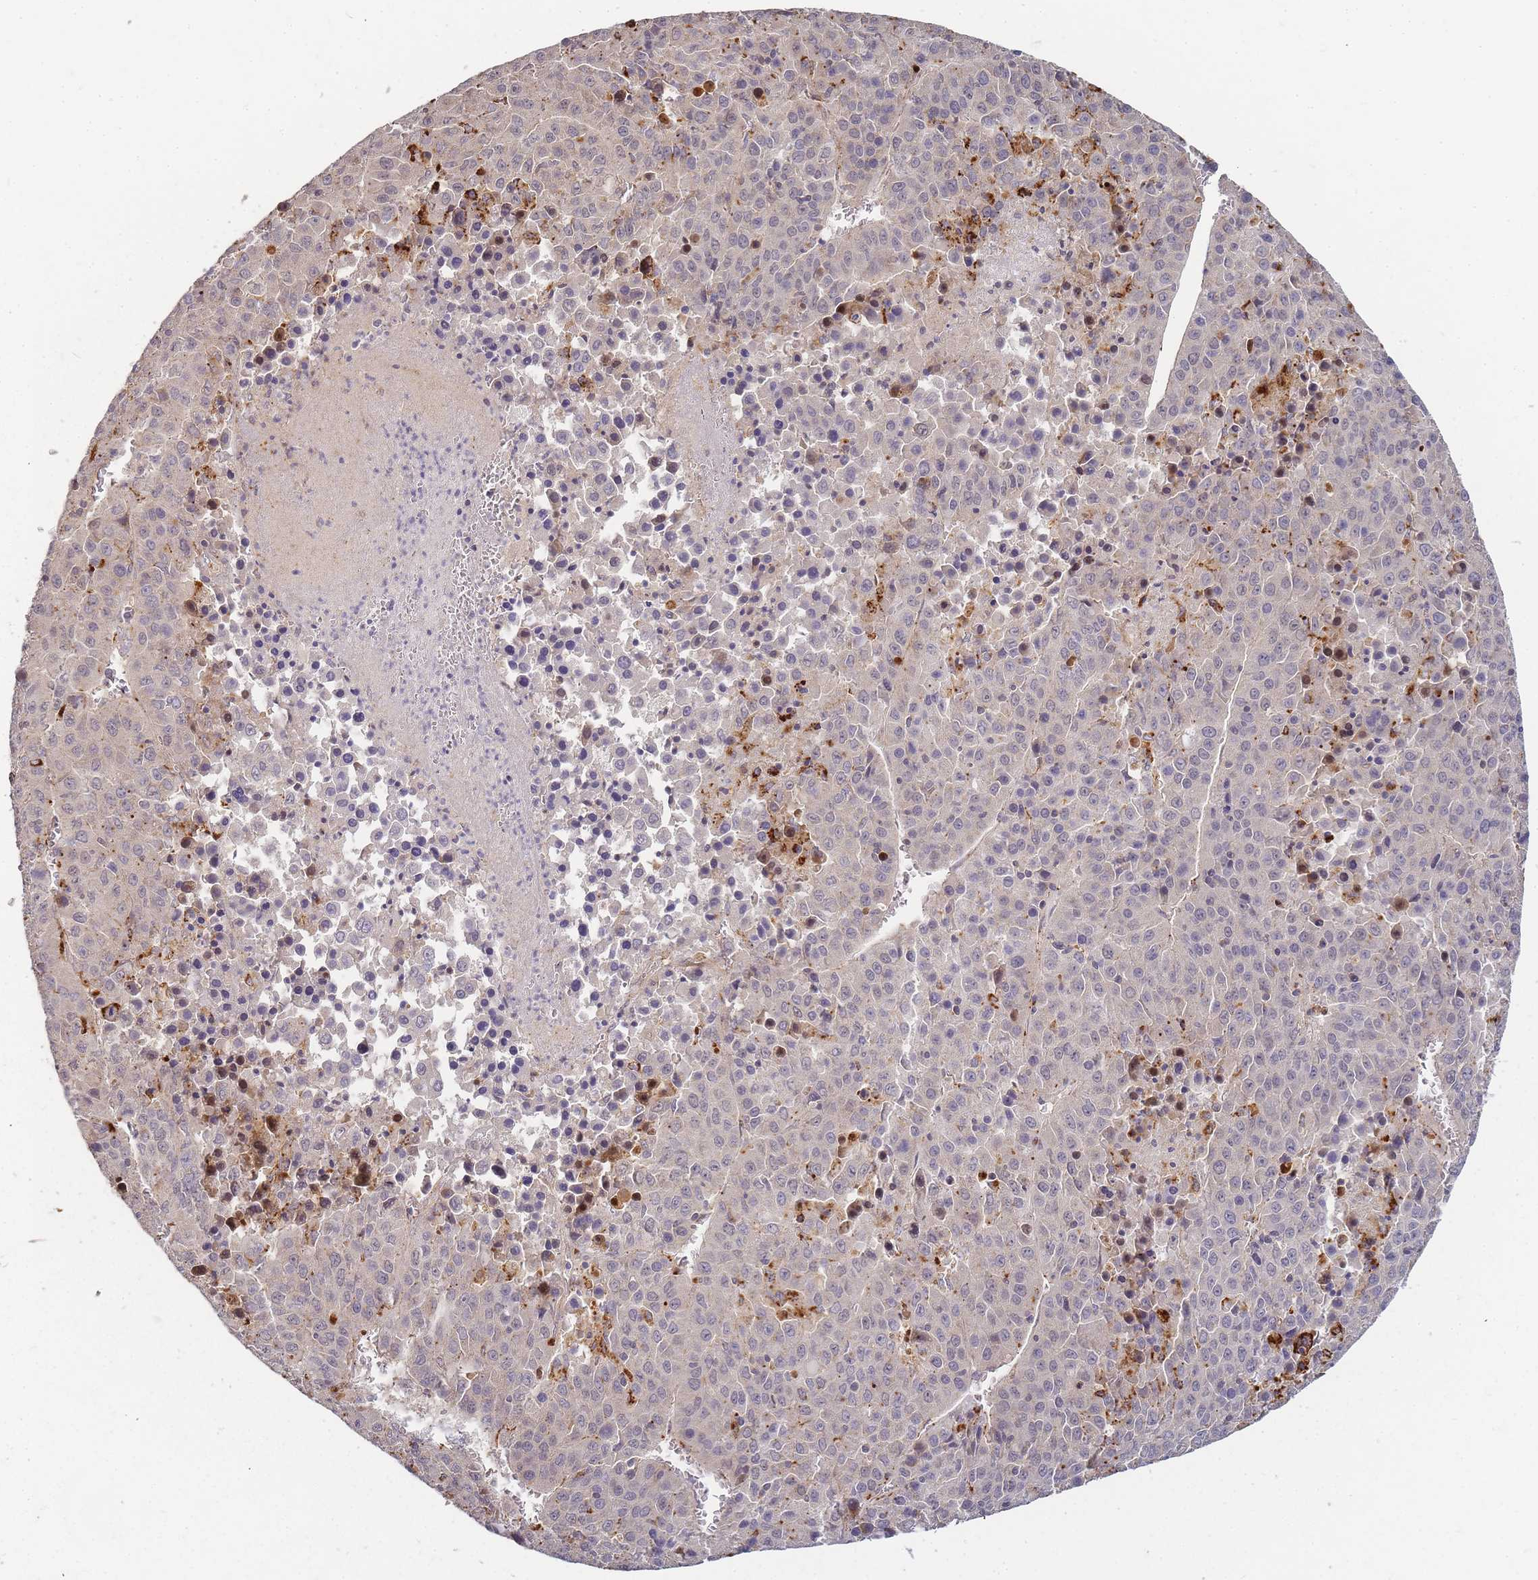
{"staining": {"intensity": "strong", "quantity": "<25%", "location": "cytoplasmic/membranous"}, "tissue": "liver cancer", "cell_type": "Tumor cells", "image_type": "cancer", "snomed": [{"axis": "morphology", "description": "Carcinoma, Hepatocellular, NOS"}, {"axis": "topography", "description": "Liver"}], "caption": "Protein expression analysis of hepatocellular carcinoma (liver) displays strong cytoplasmic/membranous positivity in about <25% of tumor cells. (DAB IHC, brown staining for protein, blue staining for nuclei).", "gene": "ATG5", "patient": {"sex": "female", "age": 53}}